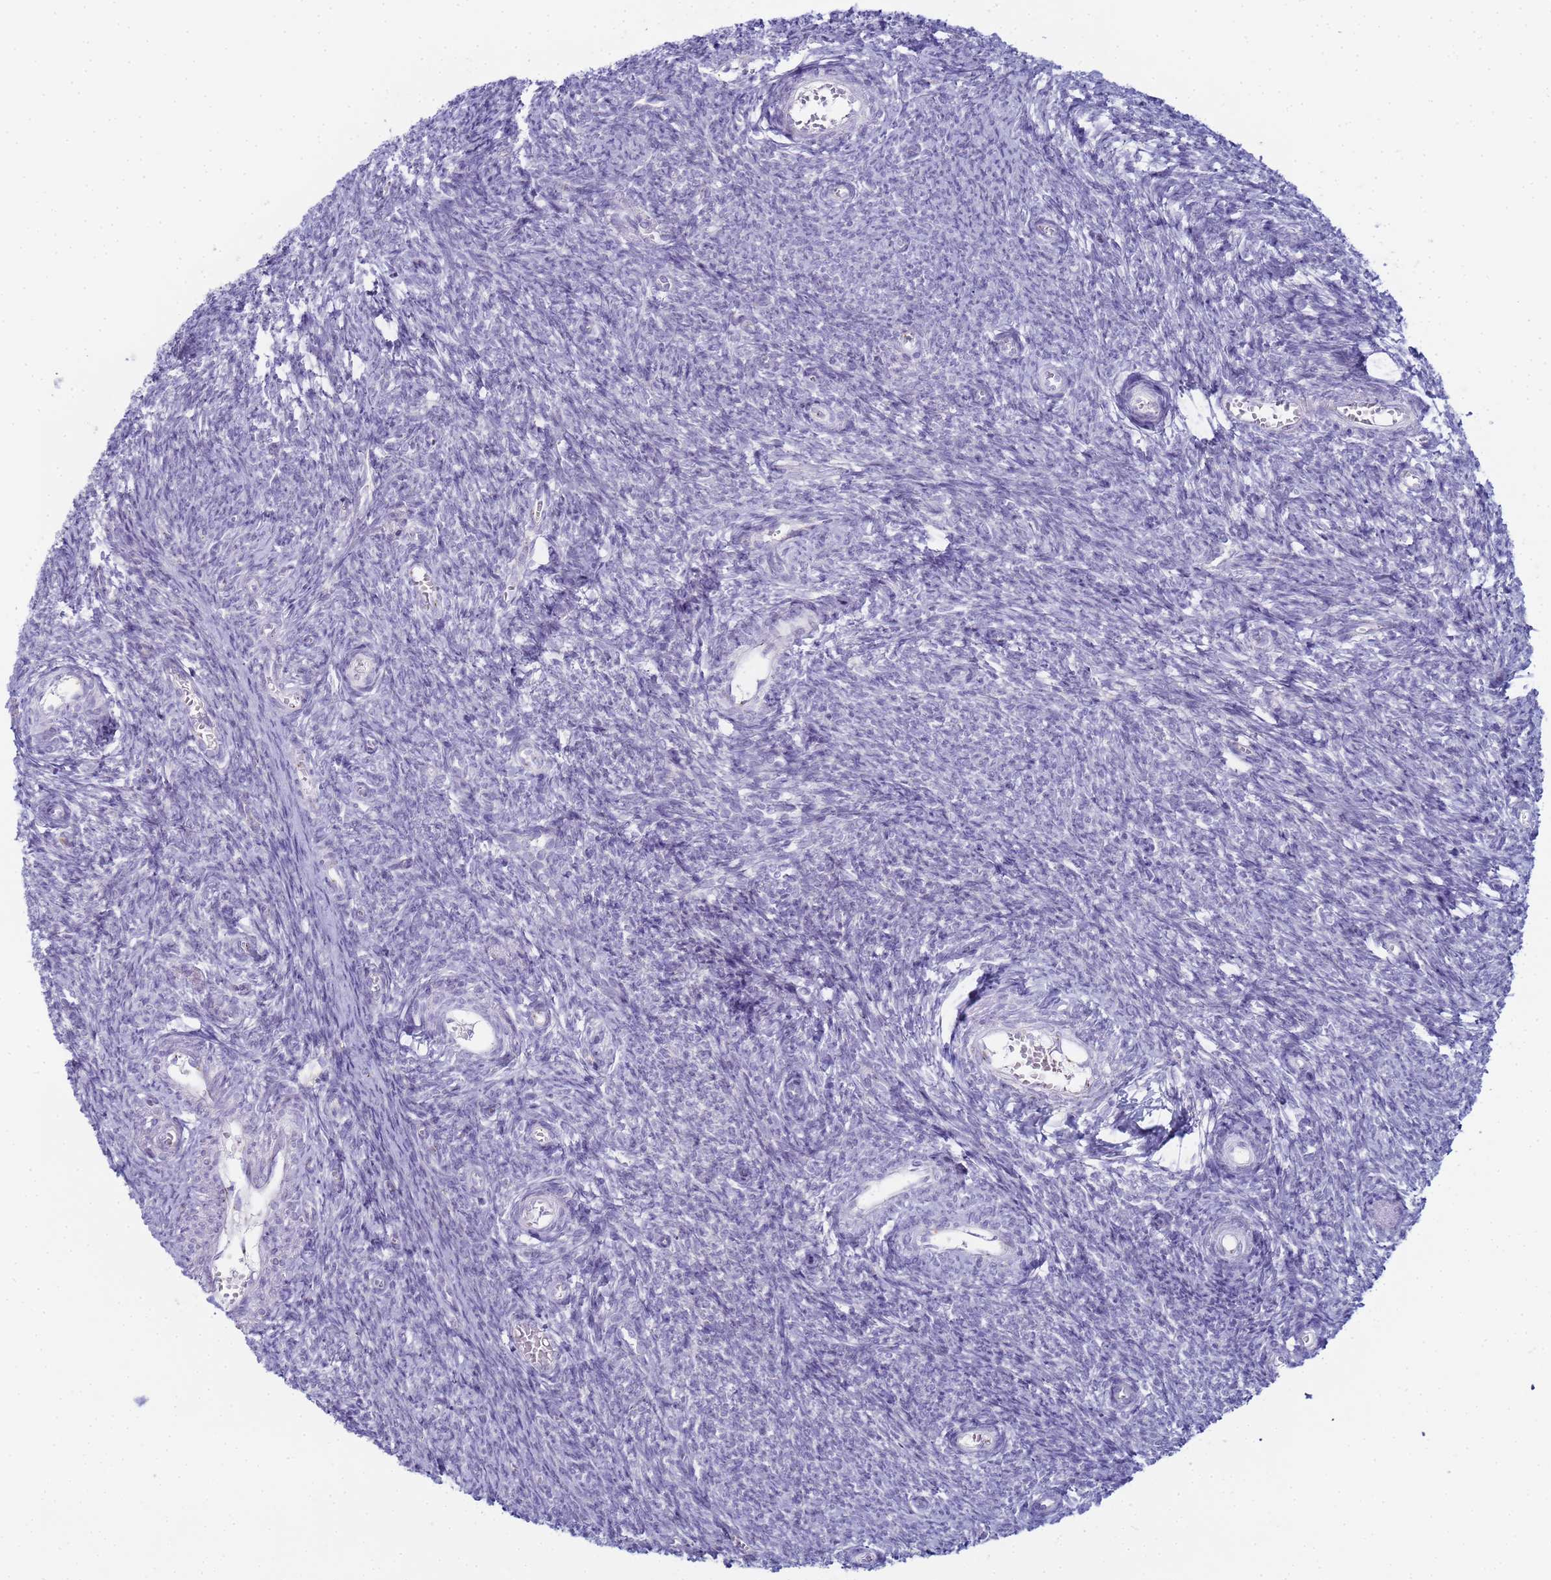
{"staining": {"intensity": "negative", "quantity": "none", "location": "none"}, "tissue": "ovary", "cell_type": "Ovarian stroma cells", "image_type": "normal", "snomed": [{"axis": "morphology", "description": "Normal tissue, NOS"}, {"axis": "topography", "description": "Ovary"}], "caption": "The image demonstrates no staining of ovarian stroma cells in benign ovary. (DAB (3,3'-diaminobenzidine) immunohistochemistry, high magnification).", "gene": "CR1", "patient": {"sex": "female", "age": 44}}